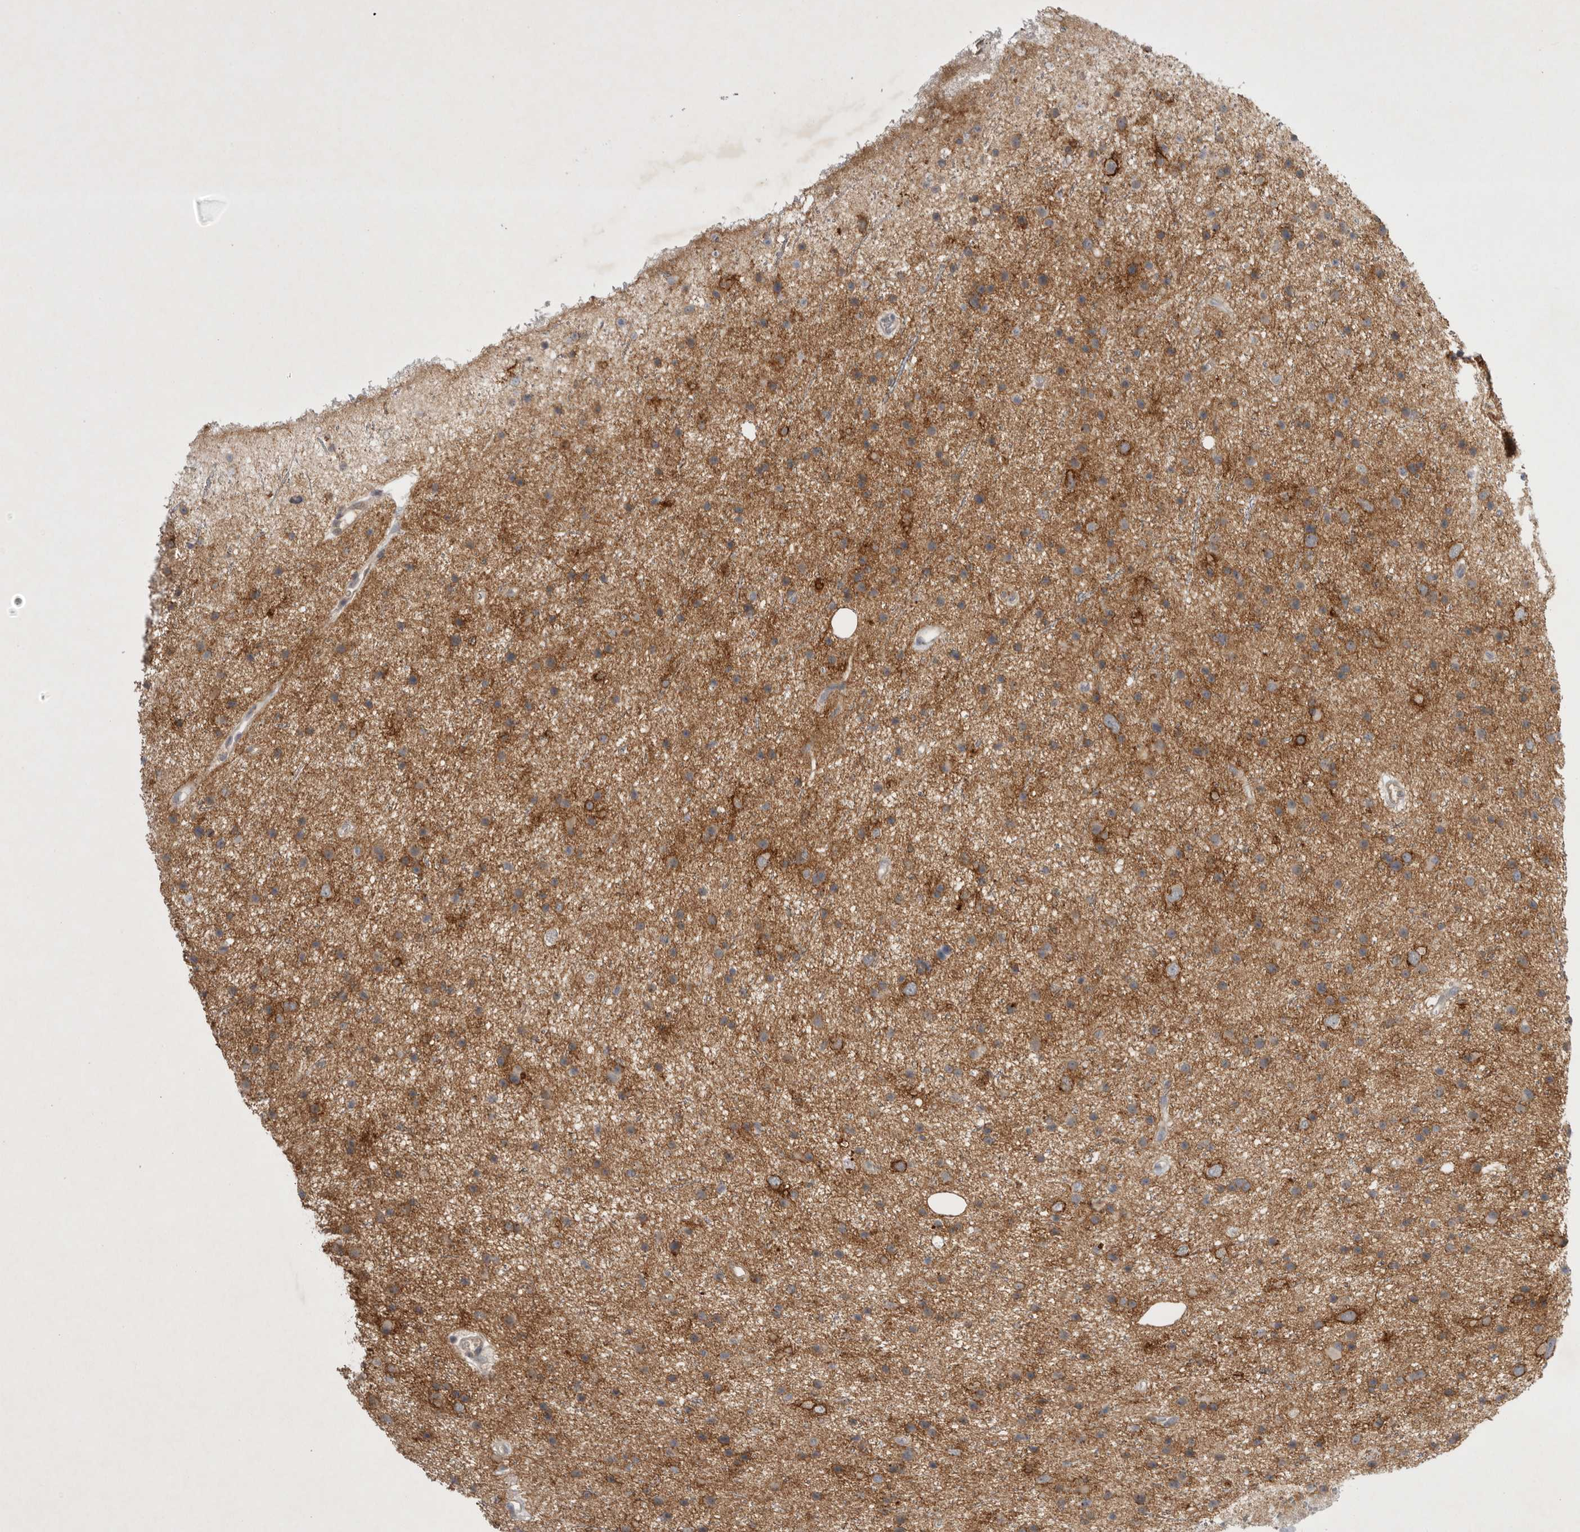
{"staining": {"intensity": "moderate", "quantity": ">75%", "location": "cytoplasmic/membranous"}, "tissue": "glioma", "cell_type": "Tumor cells", "image_type": "cancer", "snomed": [{"axis": "morphology", "description": "Glioma, malignant, Low grade"}, {"axis": "topography", "description": "Cerebral cortex"}], "caption": "There is medium levels of moderate cytoplasmic/membranous expression in tumor cells of glioma, as demonstrated by immunohistochemical staining (brown color).", "gene": "NRCAM", "patient": {"sex": "female", "age": 39}}